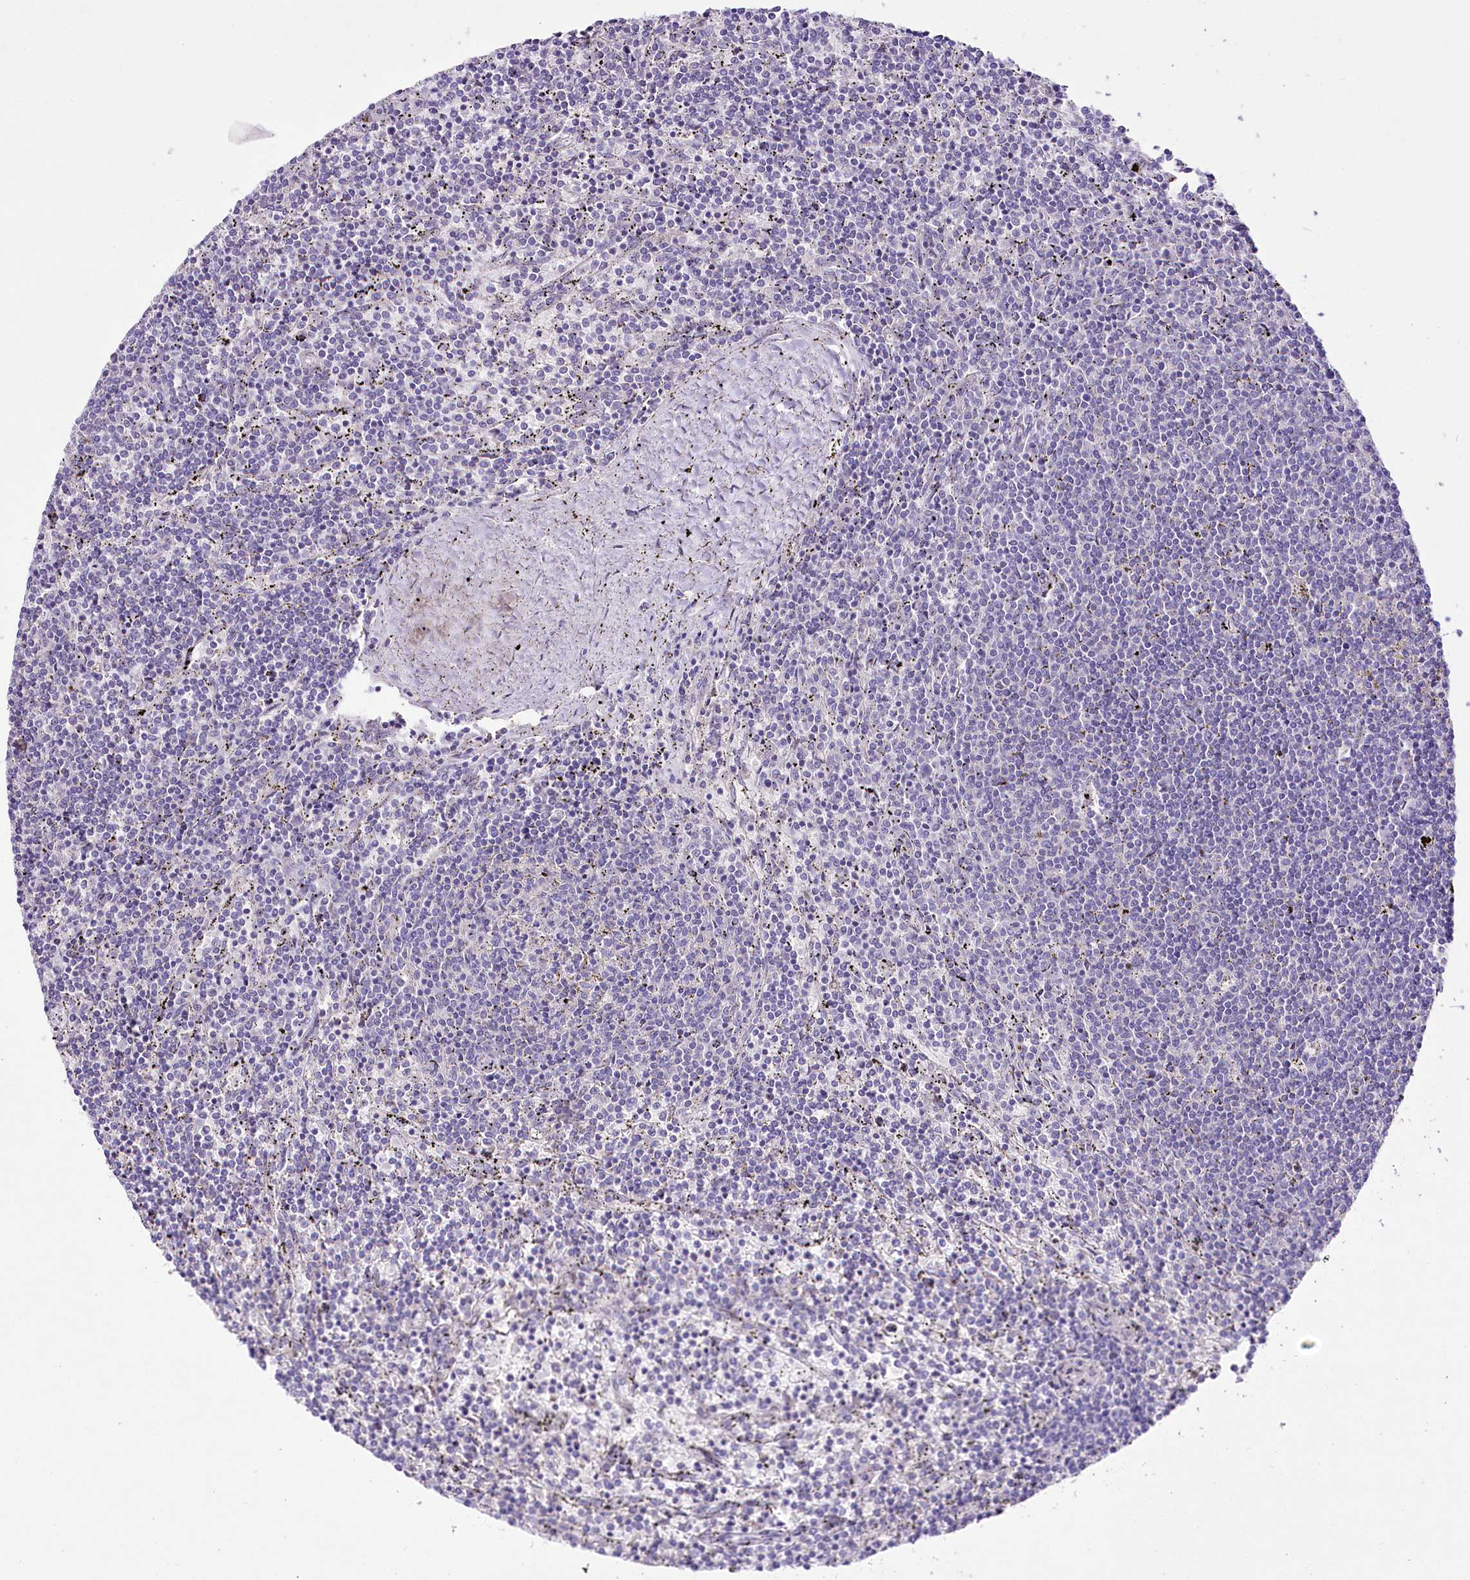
{"staining": {"intensity": "negative", "quantity": "none", "location": "none"}, "tissue": "lymphoma", "cell_type": "Tumor cells", "image_type": "cancer", "snomed": [{"axis": "morphology", "description": "Malignant lymphoma, non-Hodgkin's type, Low grade"}, {"axis": "topography", "description": "Spleen"}], "caption": "Tumor cells show no significant staining in lymphoma.", "gene": "LRRC14B", "patient": {"sex": "female", "age": 50}}